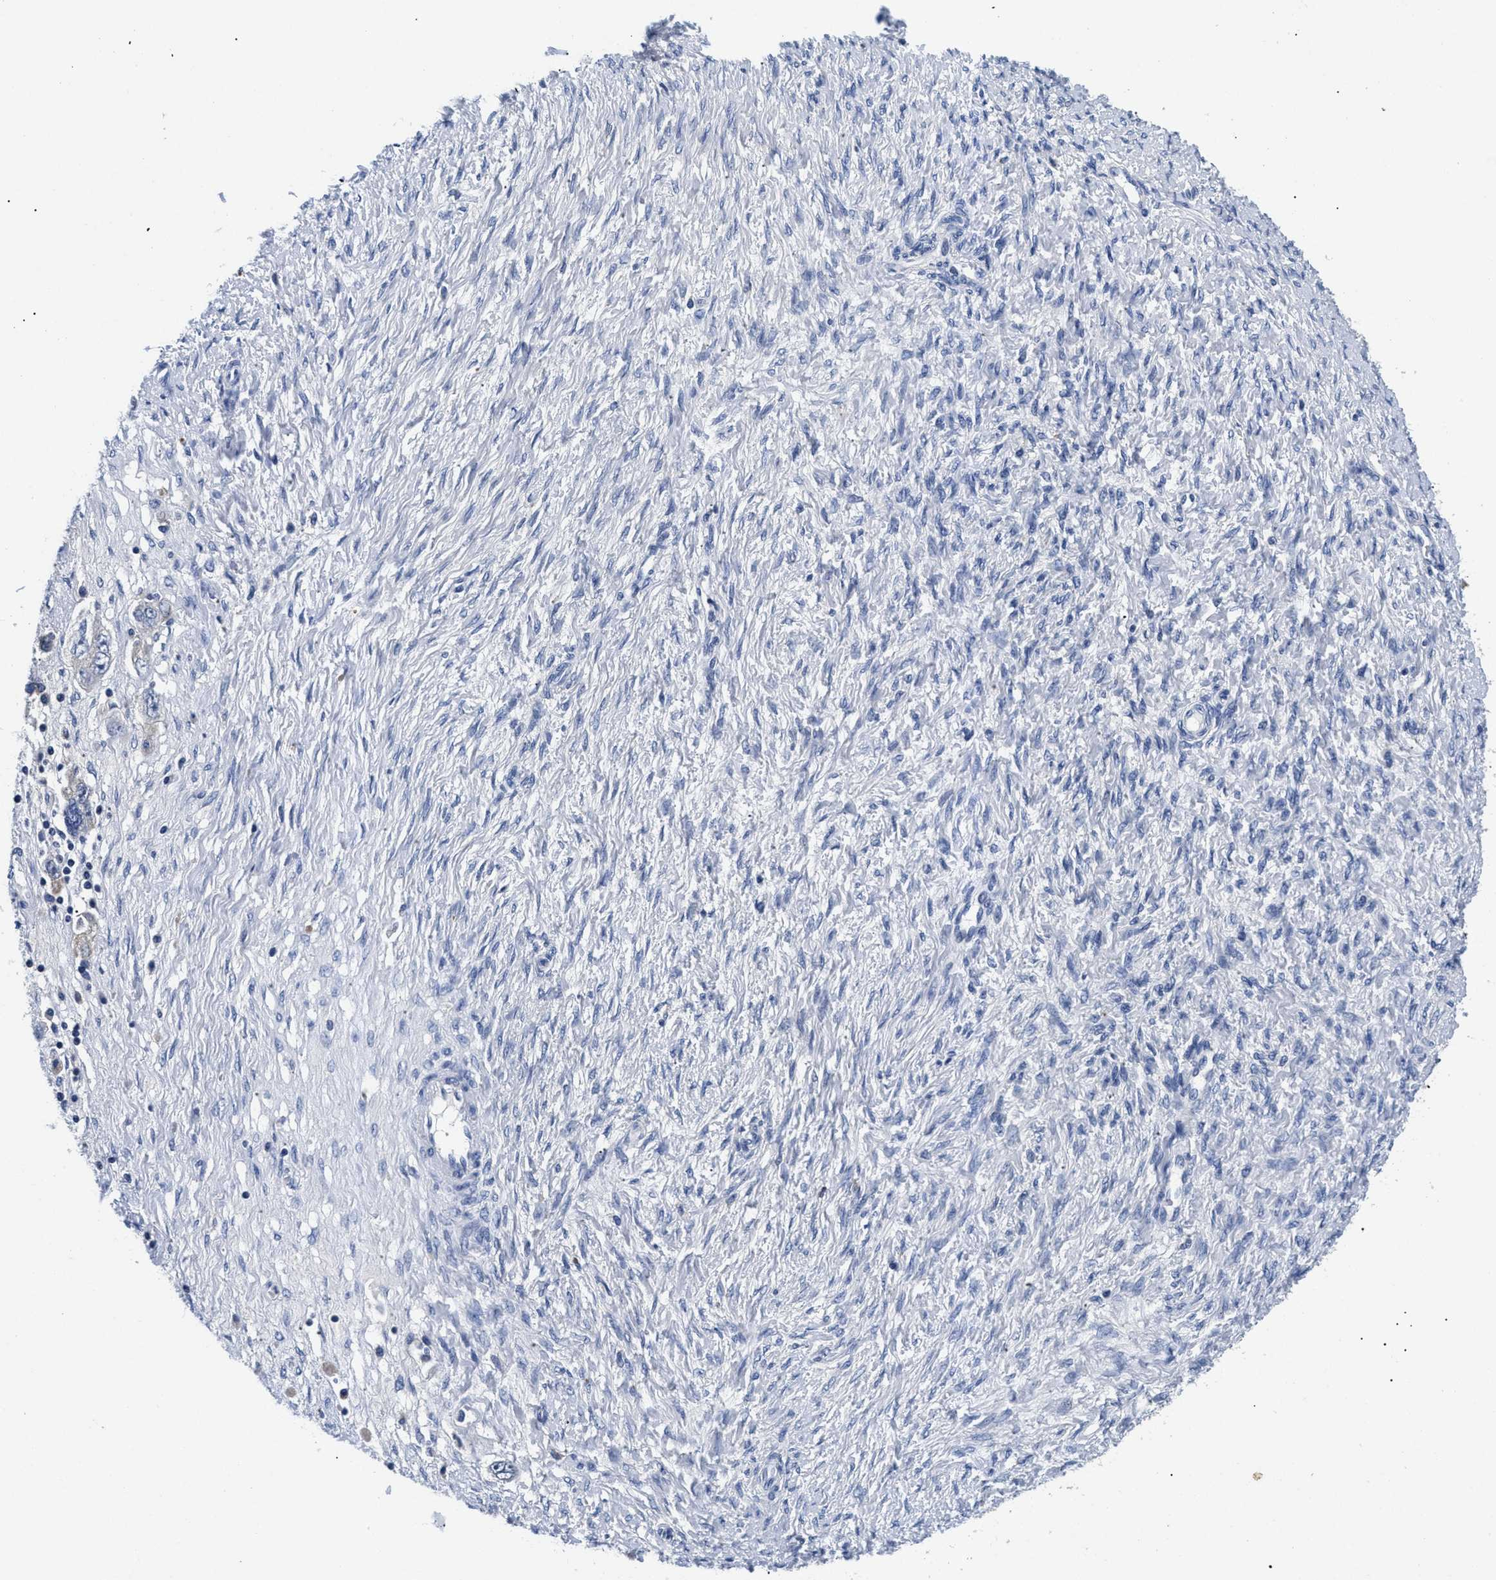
{"staining": {"intensity": "weak", "quantity": "<25%", "location": "cytoplasmic/membranous"}, "tissue": "ovarian cancer", "cell_type": "Tumor cells", "image_type": "cancer", "snomed": [{"axis": "morphology", "description": "Carcinoma, NOS"}, {"axis": "morphology", "description": "Cystadenocarcinoma, serous, NOS"}, {"axis": "topography", "description": "Ovary"}], "caption": "Tumor cells show no significant protein expression in serous cystadenocarcinoma (ovarian). (Brightfield microscopy of DAB (3,3'-diaminobenzidine) IHC at high magnification).", "gene": "MEA1", "patient": {"sex": "female", "age": 69}}